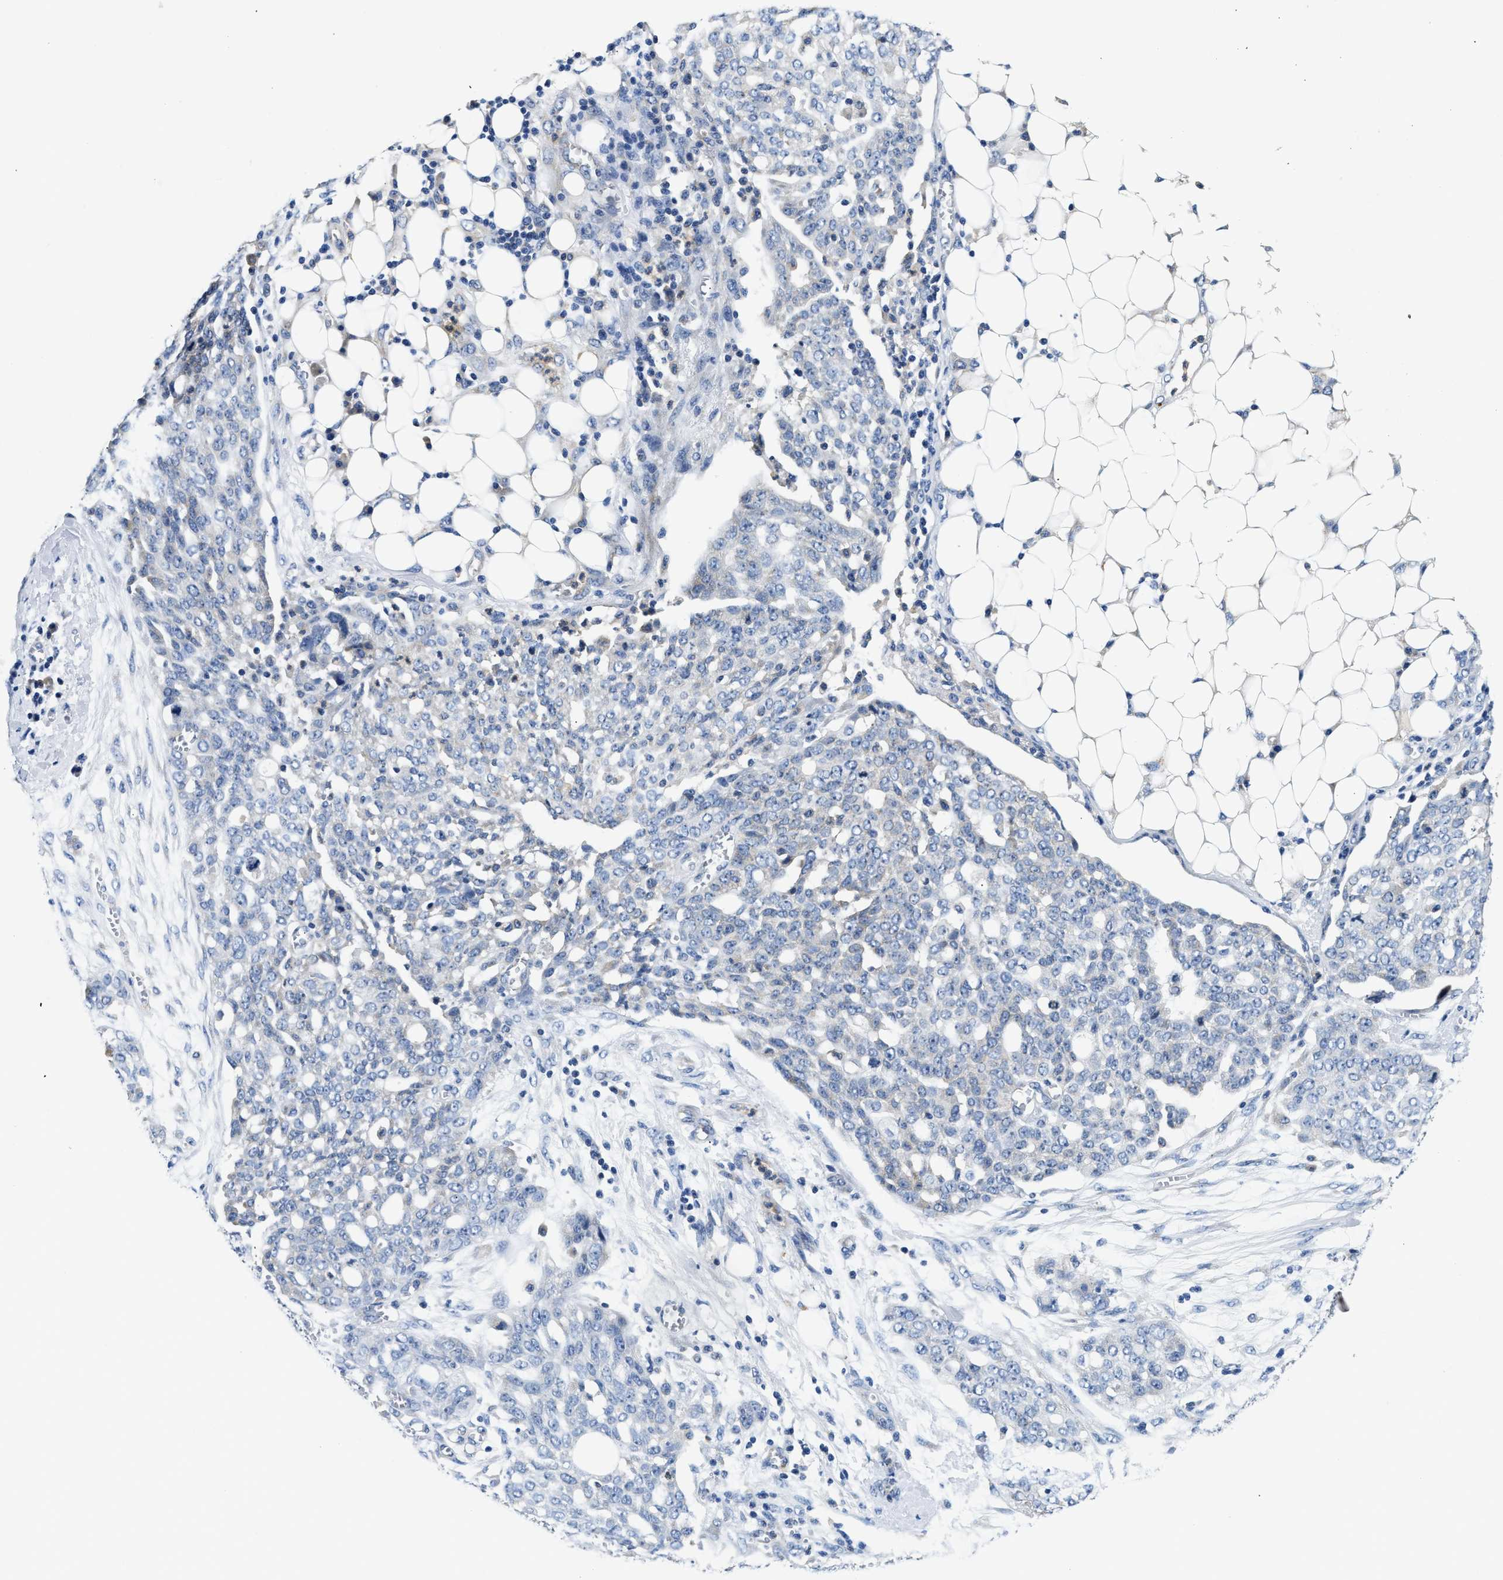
{"staining": {"intensity": "negative", "quantity": "none", "location": "none"}, "tissue": "ovarian cancer", "cell_type": "Tumor cells", "image_type": "cancer", "snomed": [{"axis": "morphology", "description": "Cystadenocarcinoma, serous, NOS"}, {"axis": "topography", "description": "Soft tissue"}, {"axis": "topography", "description": "Ovary"}], "caption": "A high-resolution photomicrograph shows immunohistochemistry (IHC) staining of ovarian serous cystadenocarcinoma, which shows no significant expression in tumor cells. The staining is performed using DAB (3,3'-diaminobenzidine) brown chromogen with nuclei counter-stained in using hematoxylin.", "gene": "FAM185A", "patient": {"sex": "female", "age": 57}}